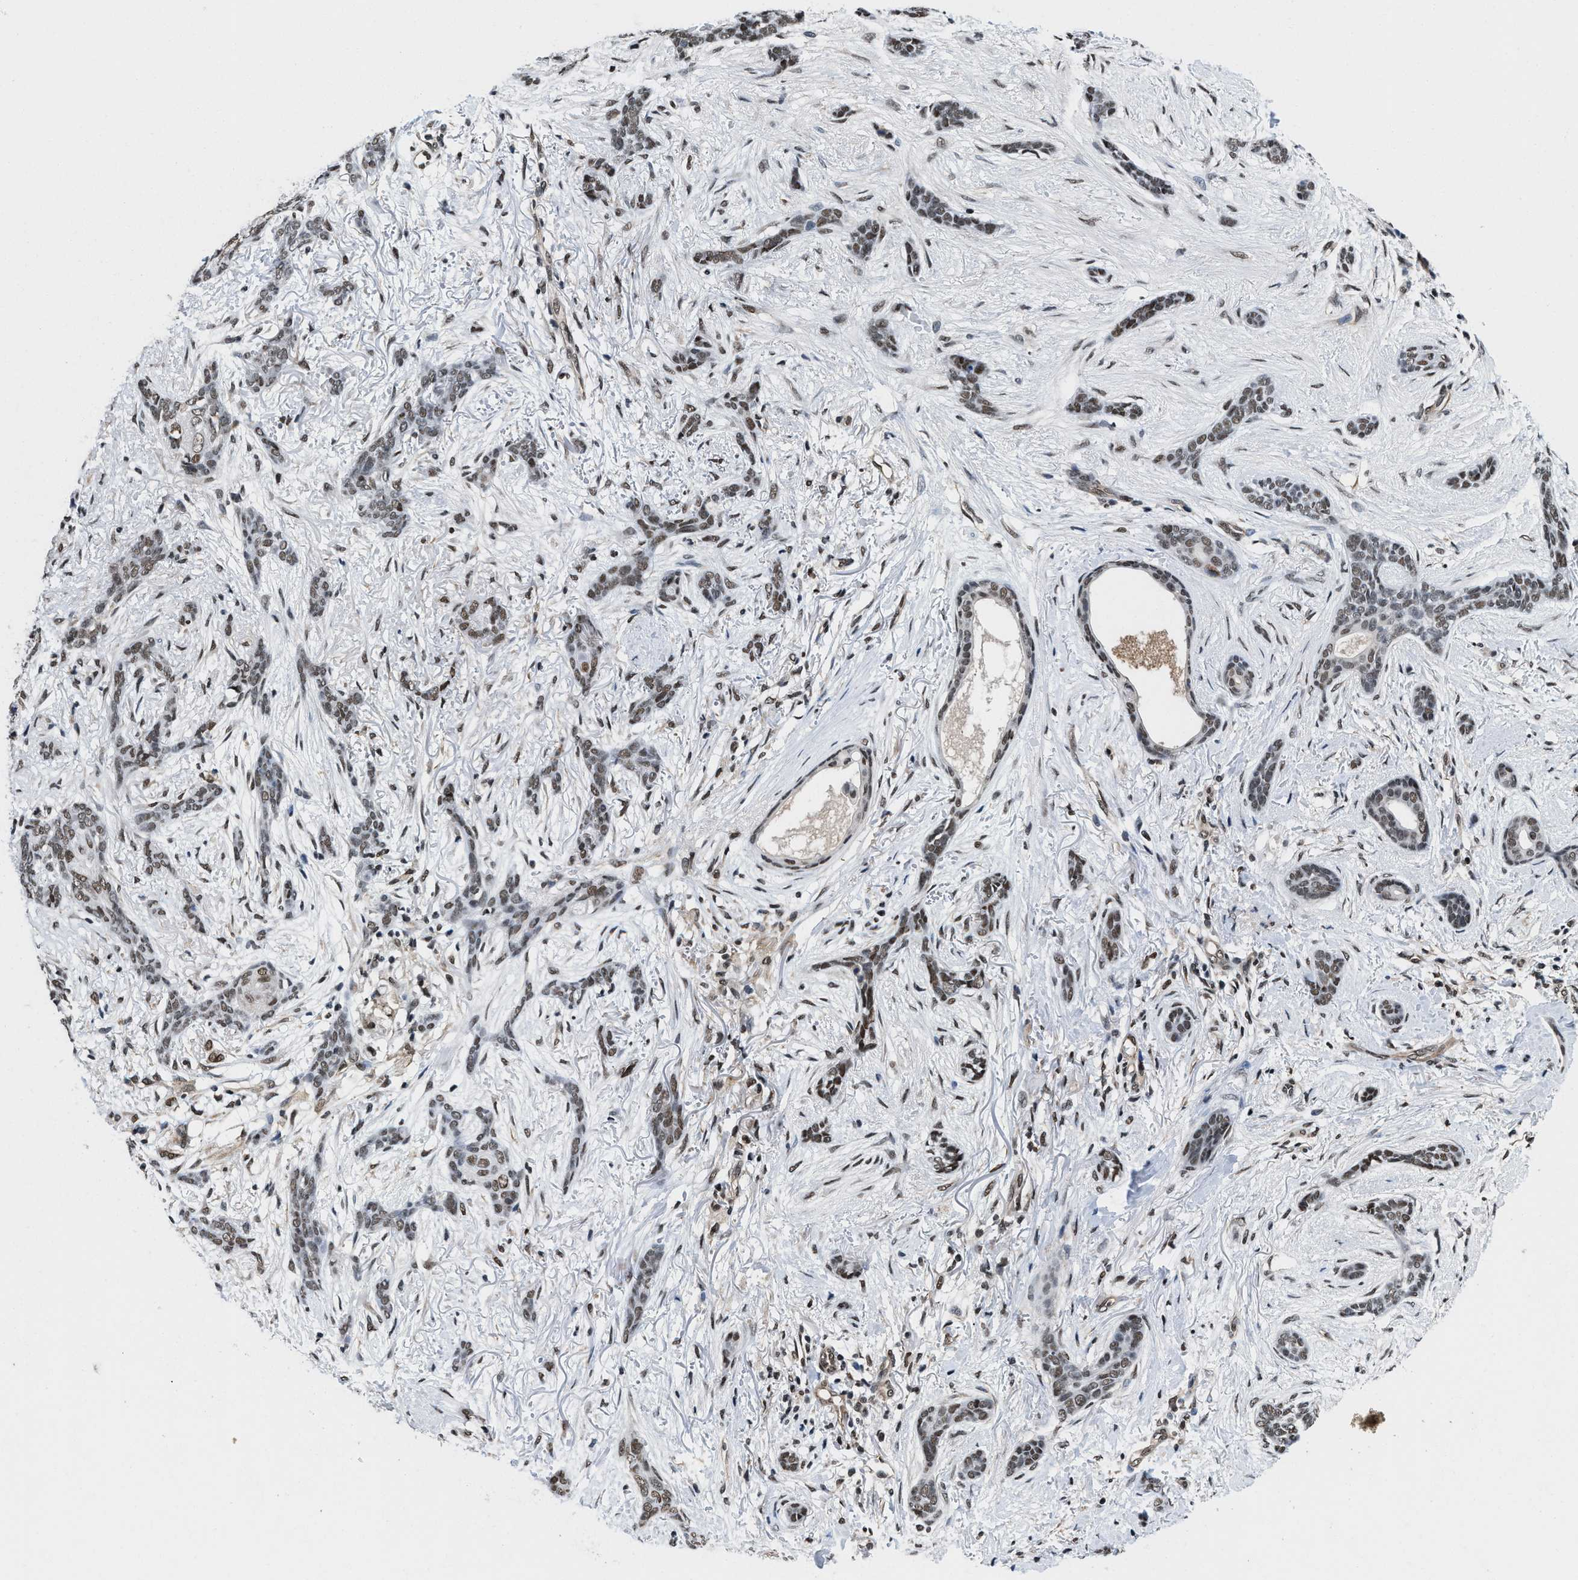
{"staining": {"intensity": "moderate", "quantity": "25%-75%", "location": "nuclear"}, "tissue": "skin cancer", "cell_type": "Tumor cells", "image_type": "cancer", "snomed": [{"axis": "morphology", "description": "Basal cell carcinoma"}, {"axis": "morphology", "description": "Adnexal tumor, benign"}, {"axis": "topography", "description": "Skin"}], "caption": "Protein staining by IHC demonstrates moderate nuclear expression in about 25%-75% of tumor cells in skin cancer.", "gene": "SAFB", "patient": {"sex": "female", "age": 42}}